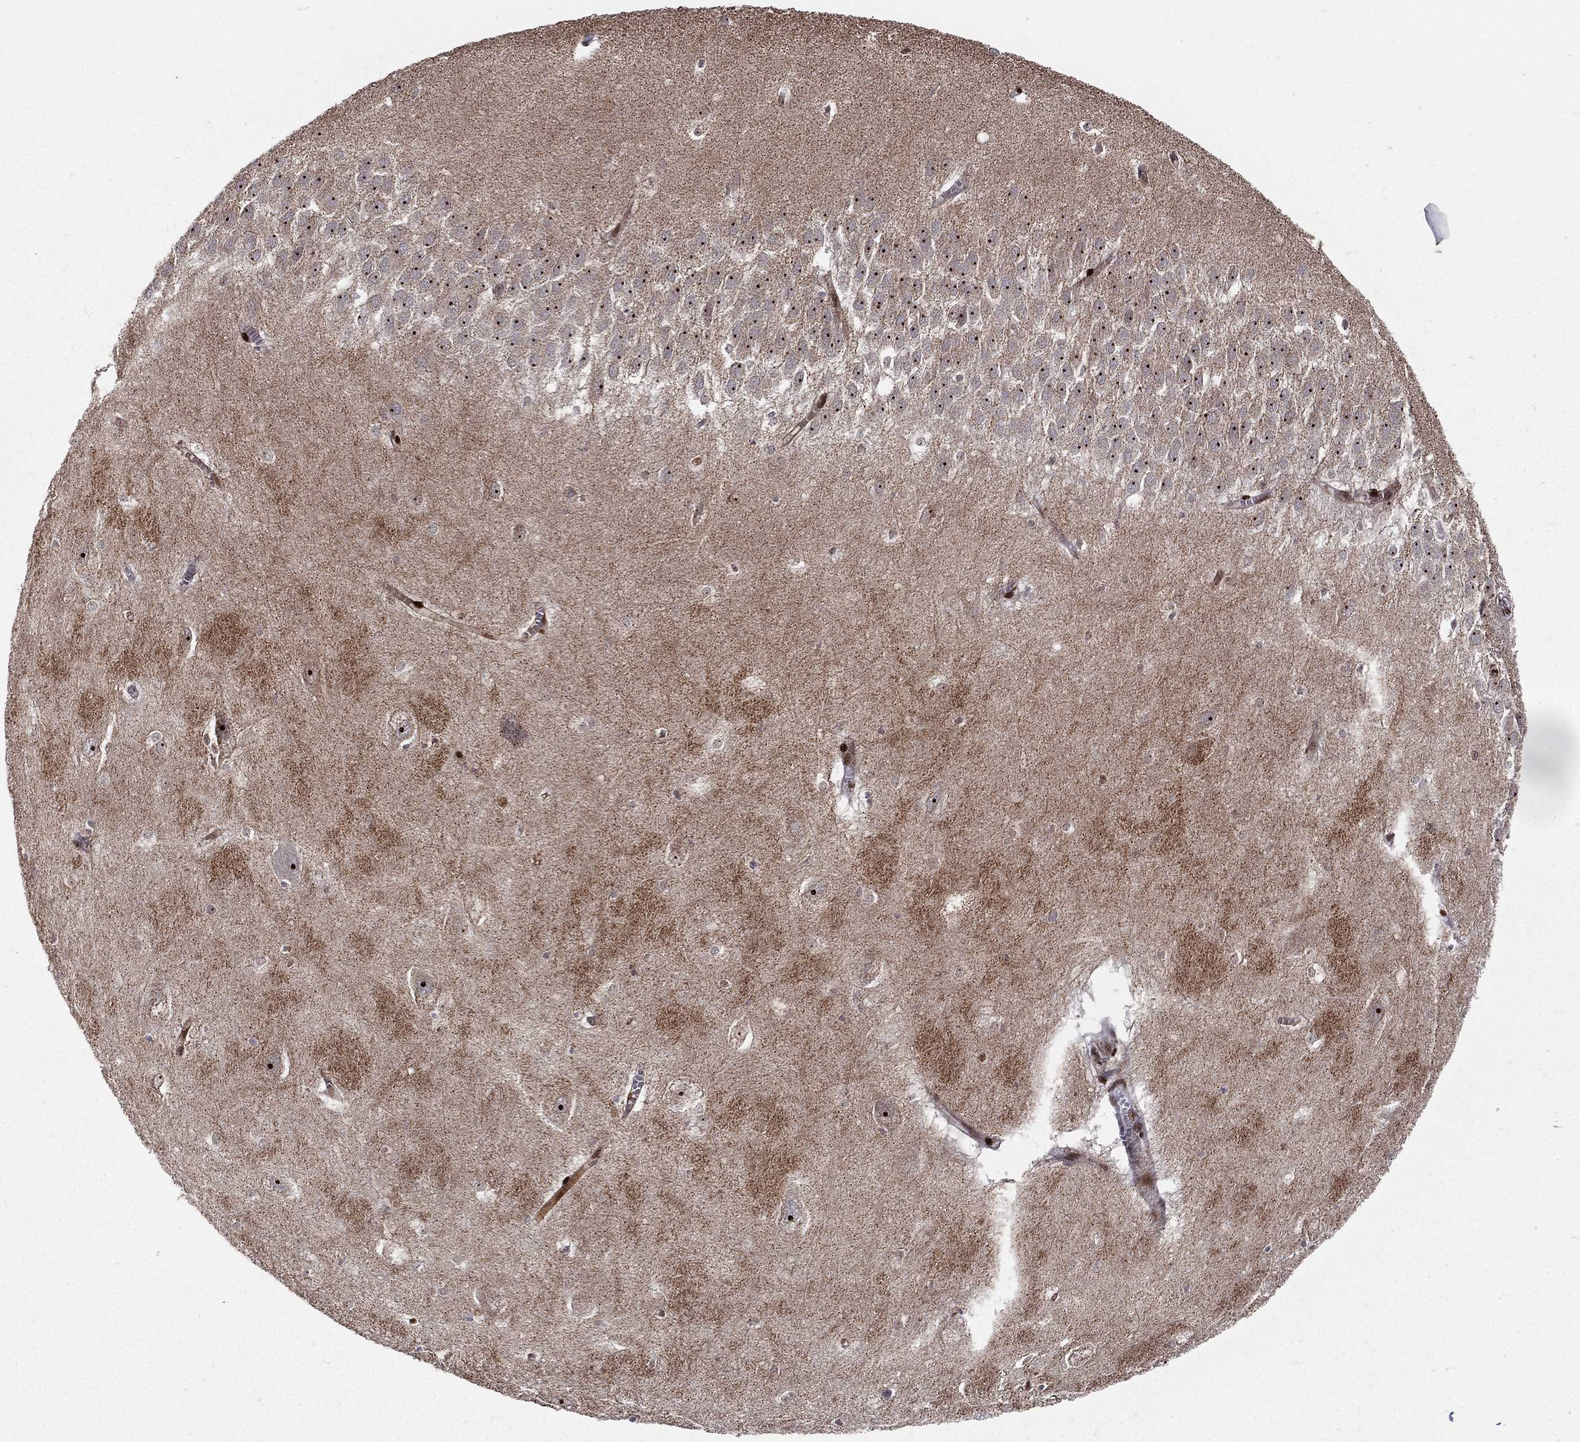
{"staining": {"intensity": "moderate", "quantity": "<25%", "location": "nuclear"}, "tissue": "hippocampus", "cell_type": "Glial cells", "image_type": "normal", "snomed": [{"axis": "morphology", "description": "Normal tissue, NOS"}, {"axis": "topography", "description": "Hippocampus"}], "caption": "Hippocampus stained with DAB IHC exhibits low levels of moderate nuclear positivity in approximately <25% of glial cells. (Stains: DAB in brown, nuclei in blue, Microscopy: brightfield microscopy at high magnification).", "gene": "ZEB1", "patient": {"sex": "female", "age": 64}}